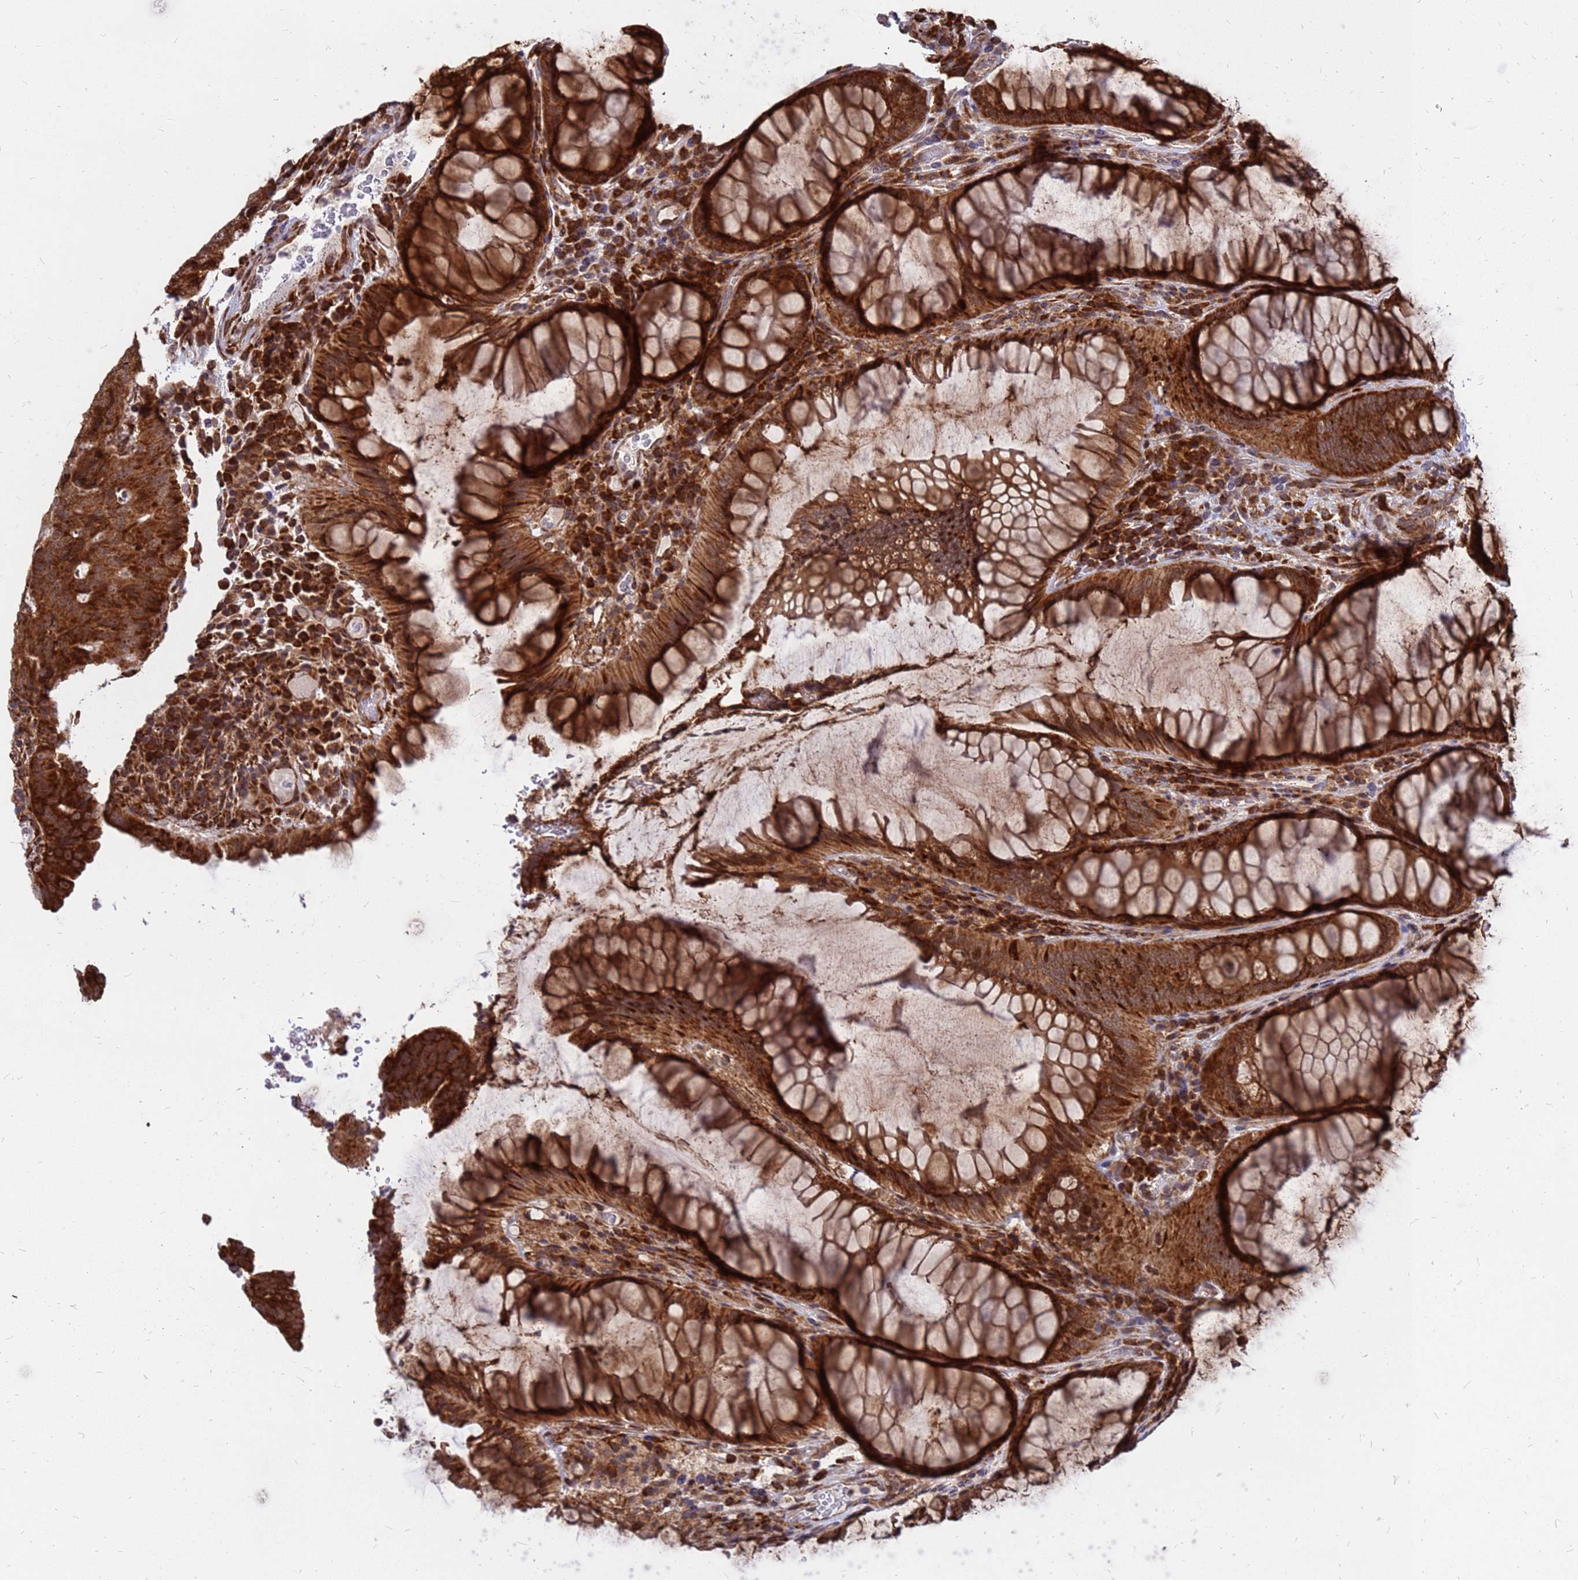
{"staining": {"intensity": "strong", "quantity": ">75%", "location": "cytoplasmic/membranous"}, "tissue": "colorectal cancer", "cell_type": "Tumor cells", "image_type": "cancer", "snomed": [{"axis": "morphology", "description": "Adenocarcinoma, NOS"}, {"axis": "topography", "description": "Colon"}], "caption": "Immunohistochemical staining of colorectal cancer (adenocarcinoma) displays high levels of strong cytoplasmic/membranous protein positivity in approximately >75% of tumor cells. (Stains: DAB (3,3'-diaminobenzidine) in brown, nuclei in blue, Microscopy: brightfield microscopy at high magnification).", "gene": "RPL8", "patient": {"sex": "female", "age": 67}}